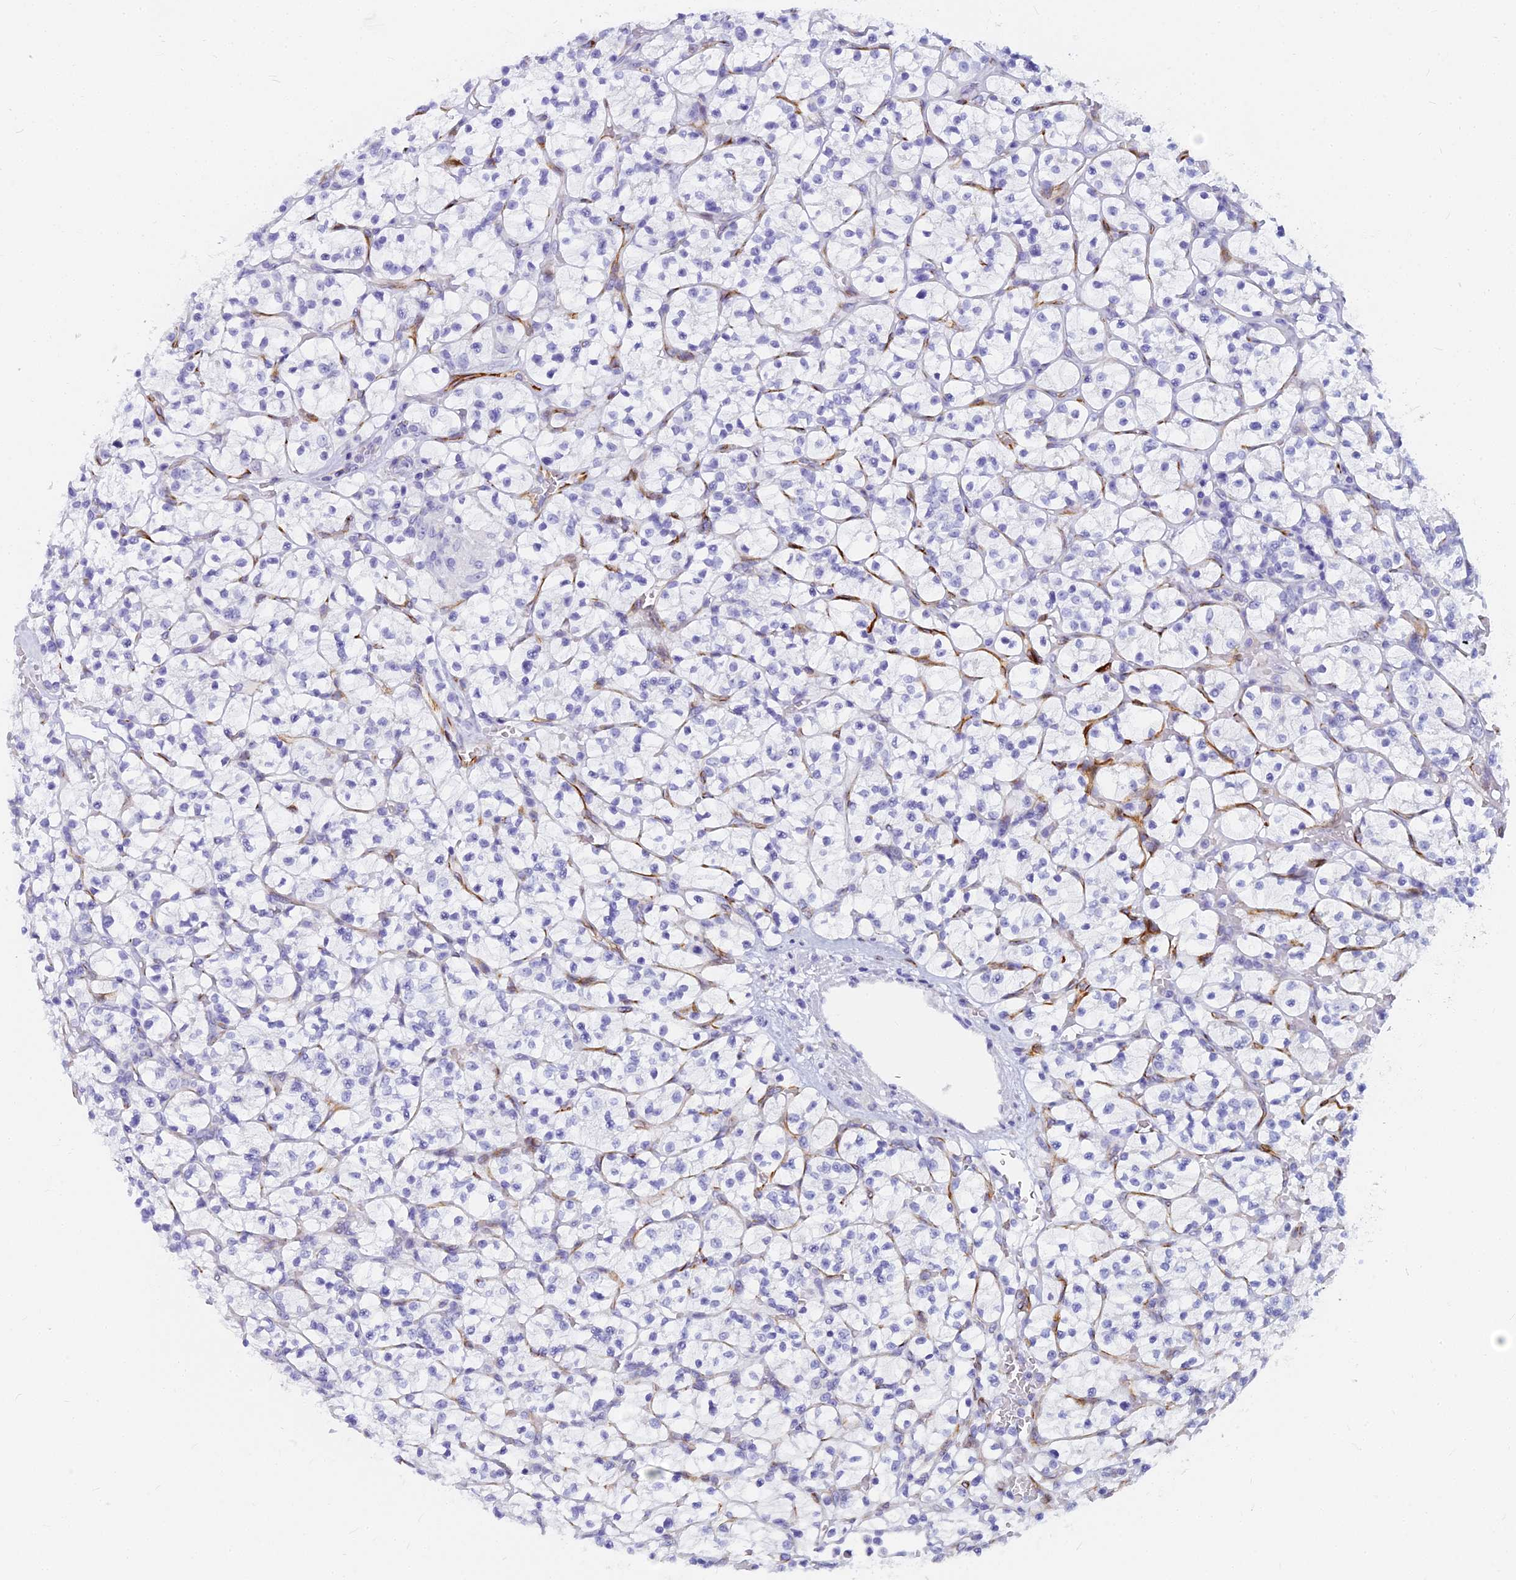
{"staining": {"intensity": "negative", "quantity": "none", "location": "none"}, "tissue": "renal cancer", "cell_type": "Tumor cells", "image_type": "cancer", "snomed": [{"axis": "morphology", "description": "Adenocarcinoma, NOS"}, {"axis": "topography", "description": "Kidney"}], "caption": "An IHC micrograph of adenocarcinoma (renal) is shown. There is no staining in tumor cells of adenocarcinoma (renal).", "gene": "EVI2A", "patient": {"sex": "female", "age": 64}}